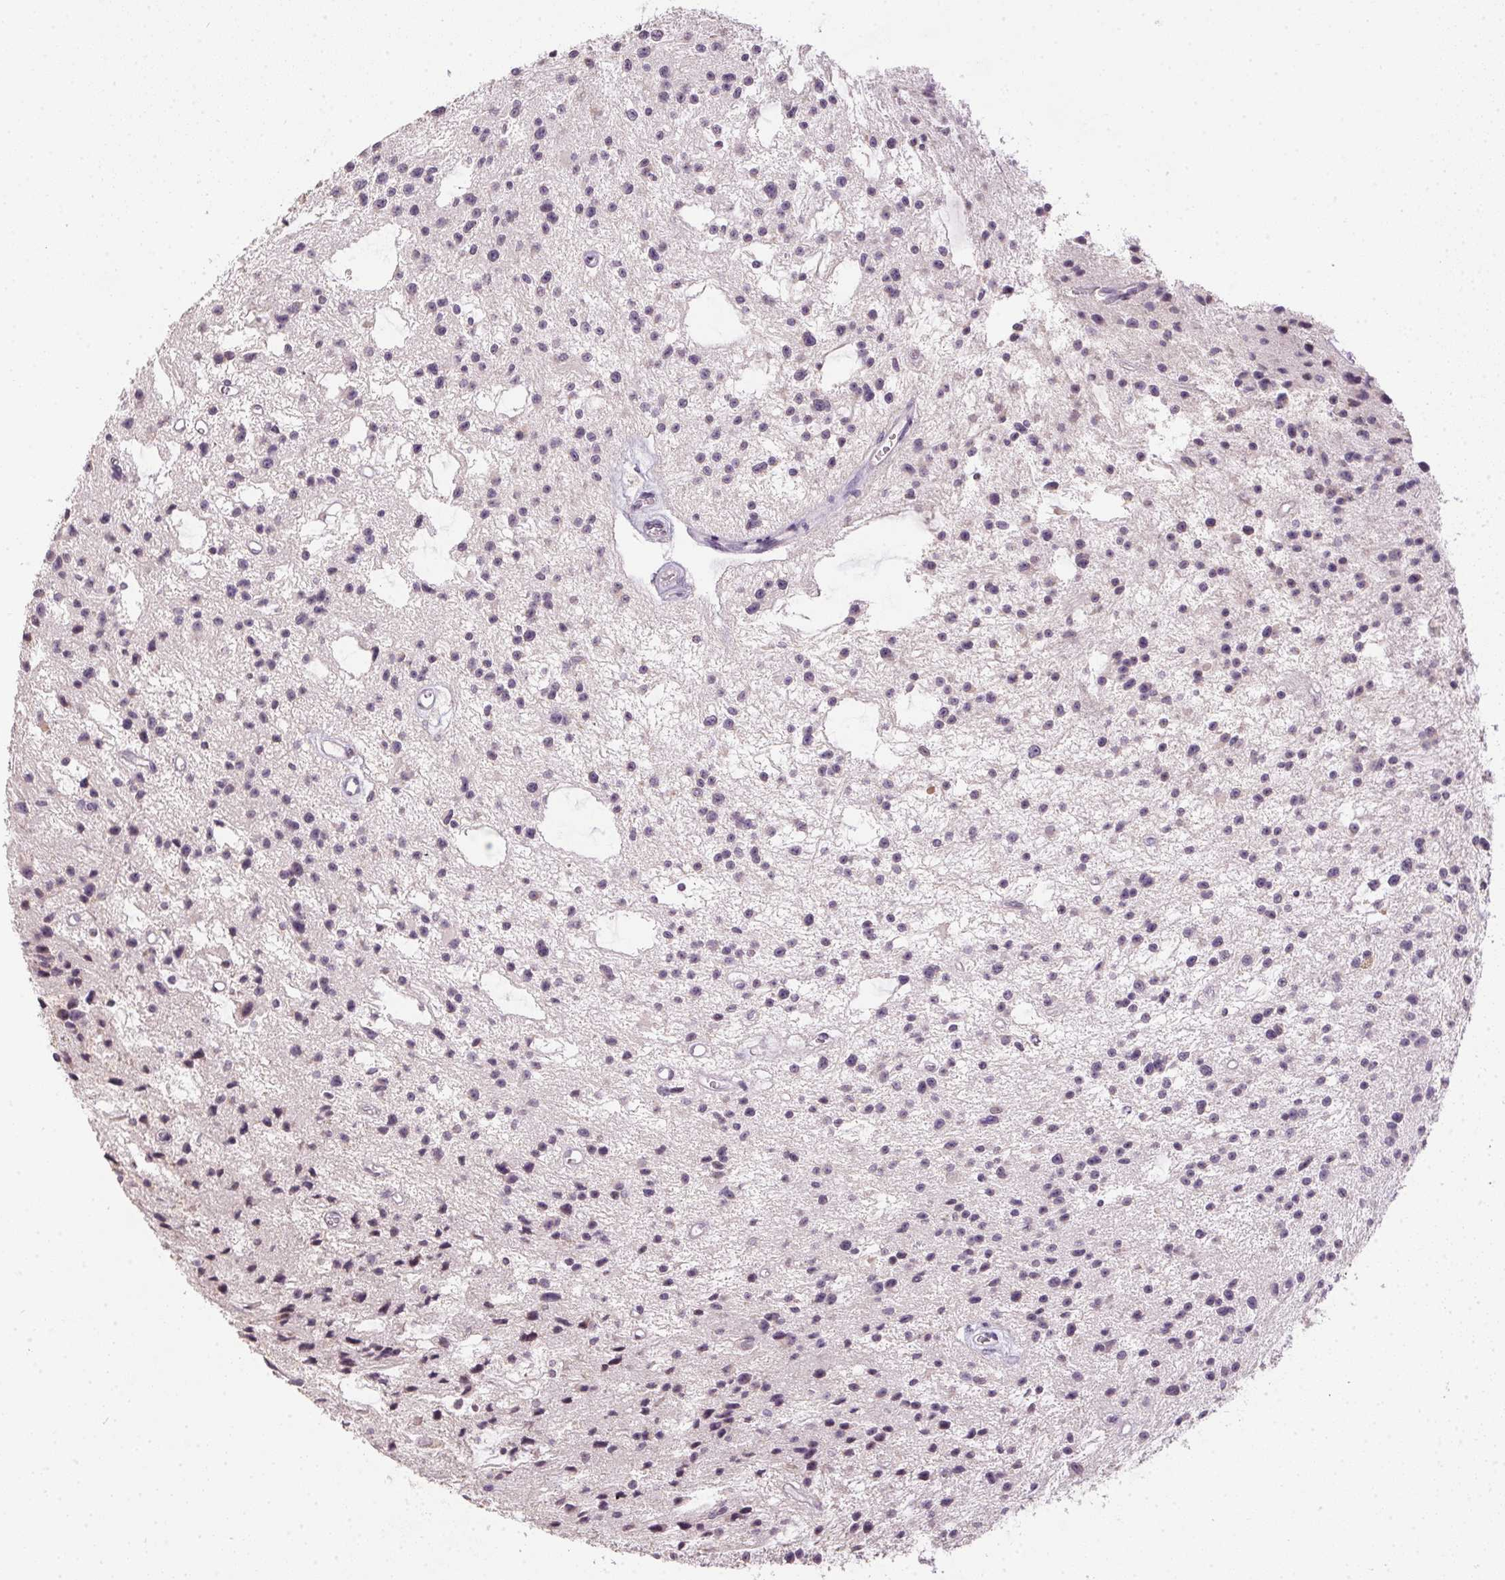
{"staining": {"intensity": "negative", "quantity": "none", "location": "none"}, "tissue": "glioma", "cell_type": "Tumor cells", "image_type": "cancer", "snomed": [{"axis": "morphology", "description": "Glioma, malignant, Low grade"}, {"axis": "topography", "description": "Brain"}], "caption": "Tumor cells show no significant expression in glioma.", "gene": "SPACA9", "patient": {"sex": "male", "age": 43}}